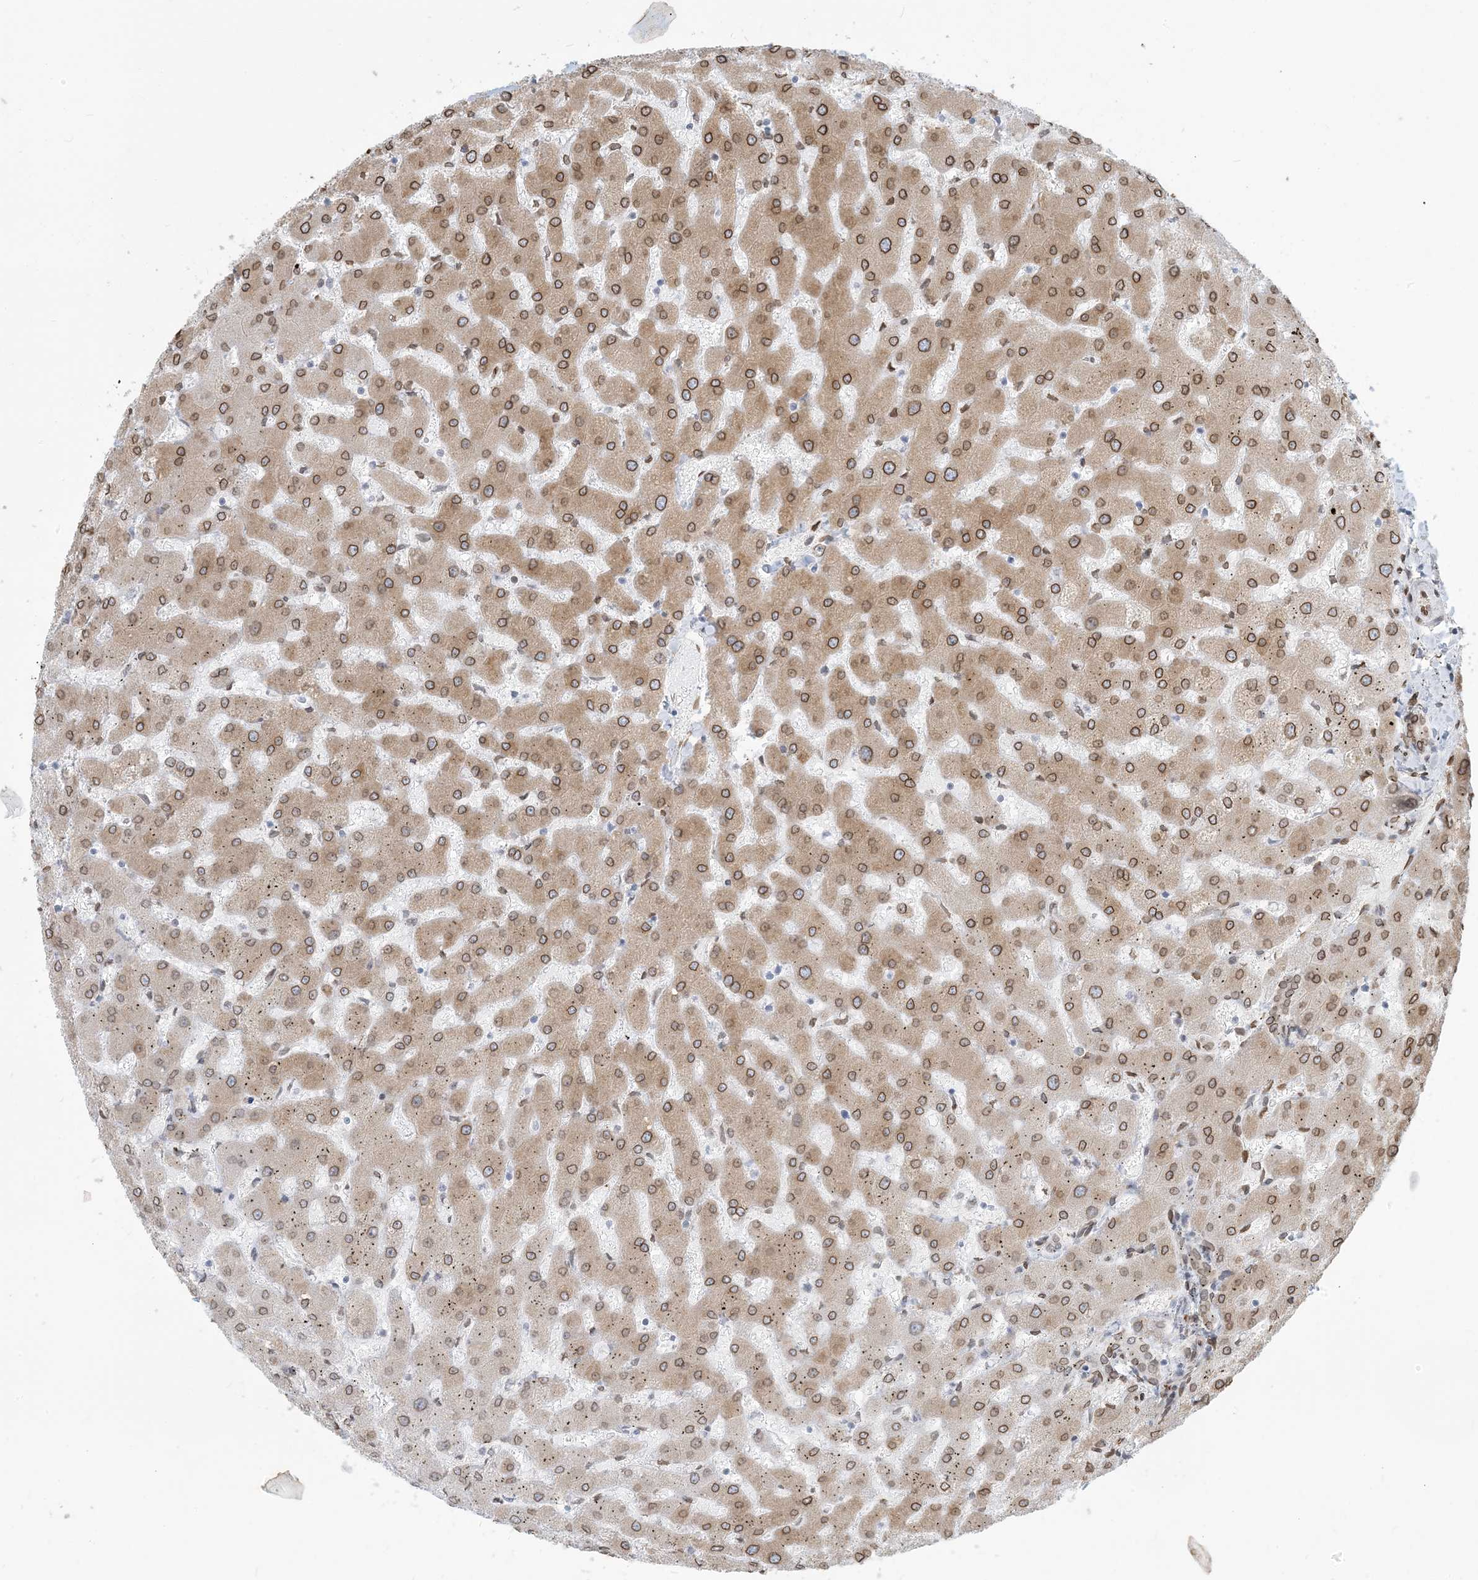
{"staining": {"intensity": "weak", "quantity": ">75%", "location": "cytoplasmic/membranous,nuclear"}, "tissue": "liver", "cell_type": "Cholangiocytes", "image_type": "normal", "snomed": [{"axis": "morphology", "description": "Normal tissue, NOS"}, {"axis": "topography", "description": "Liver"}], "caption": "High-magnification brightfield microscopy of normal liver stained with DAB (brown) and counterstained with hematoxylin (blue). cholangiocytes exhibit weak cytoplasmic/membranous,nuclear staining is seen in approximately>75% of cells. (brown staining indicates protein expression, while blue staining denotes nuclei).", "gene": "WWP1", "patient": {"sex": "female", "age": 63}}